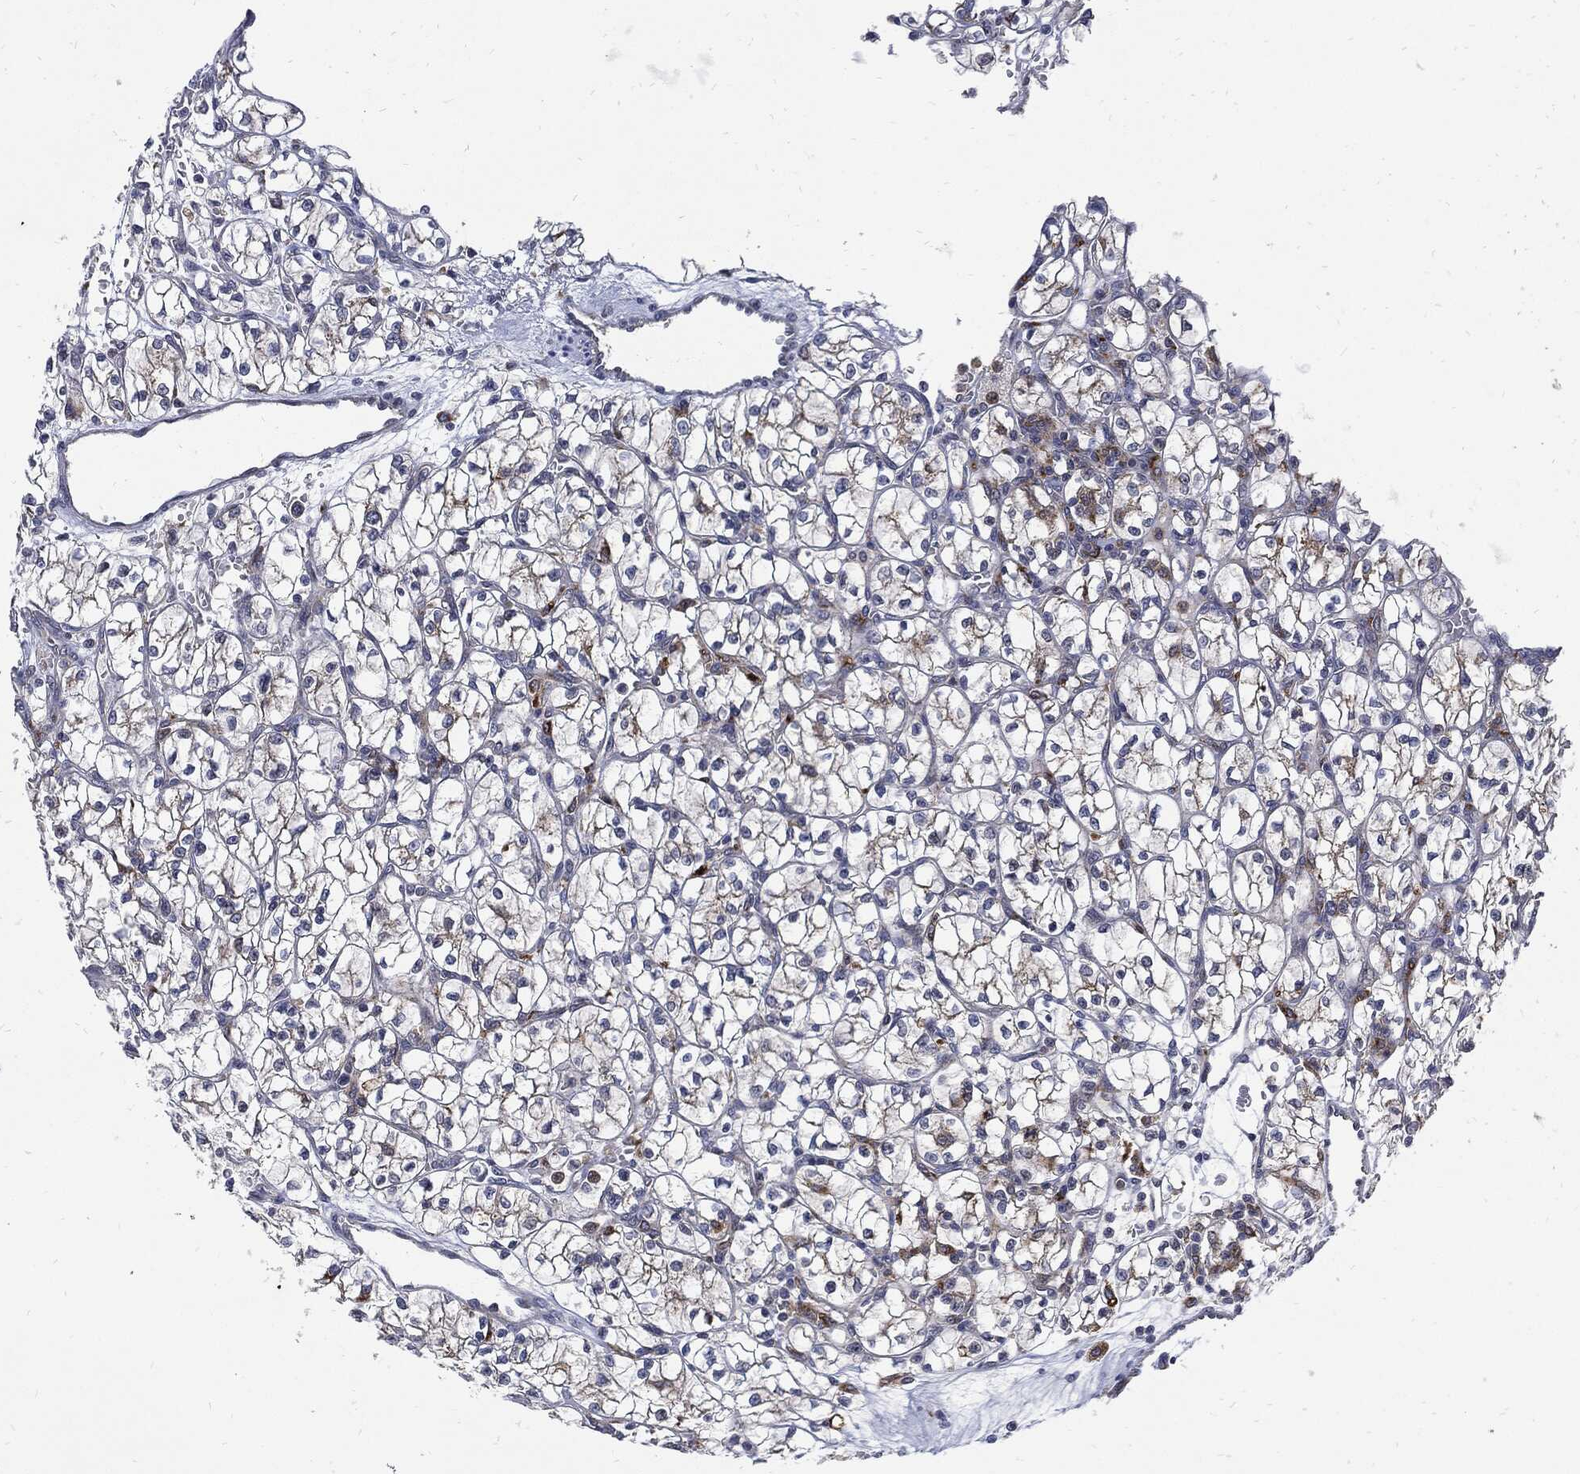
{"staining": {"intensity": "moderate", "quantity": "<25%", "location": "cytoplasmic/membranous"}, "tissue": "renal cancer", "cell_type": "Tumor cells", "image_type": "cancer", "snomed": [{"axis": "morphology", "description": "Adenocarcinoma, NOS"}, {"axis": "topography", "description": "Kidney"}], "caption": "IHC photomicrograph of neoplastic tissue: adenocarcinoma (renal) stained using IHC exhibits low levels of moderate protein expression localized specifically in the cytoplasmic/membranous of tumor cells, appearing as a cytoplasmic/membranous brown color.", "gene": "SLC31A2", "patient": {"sex": "female", "age": 64}}